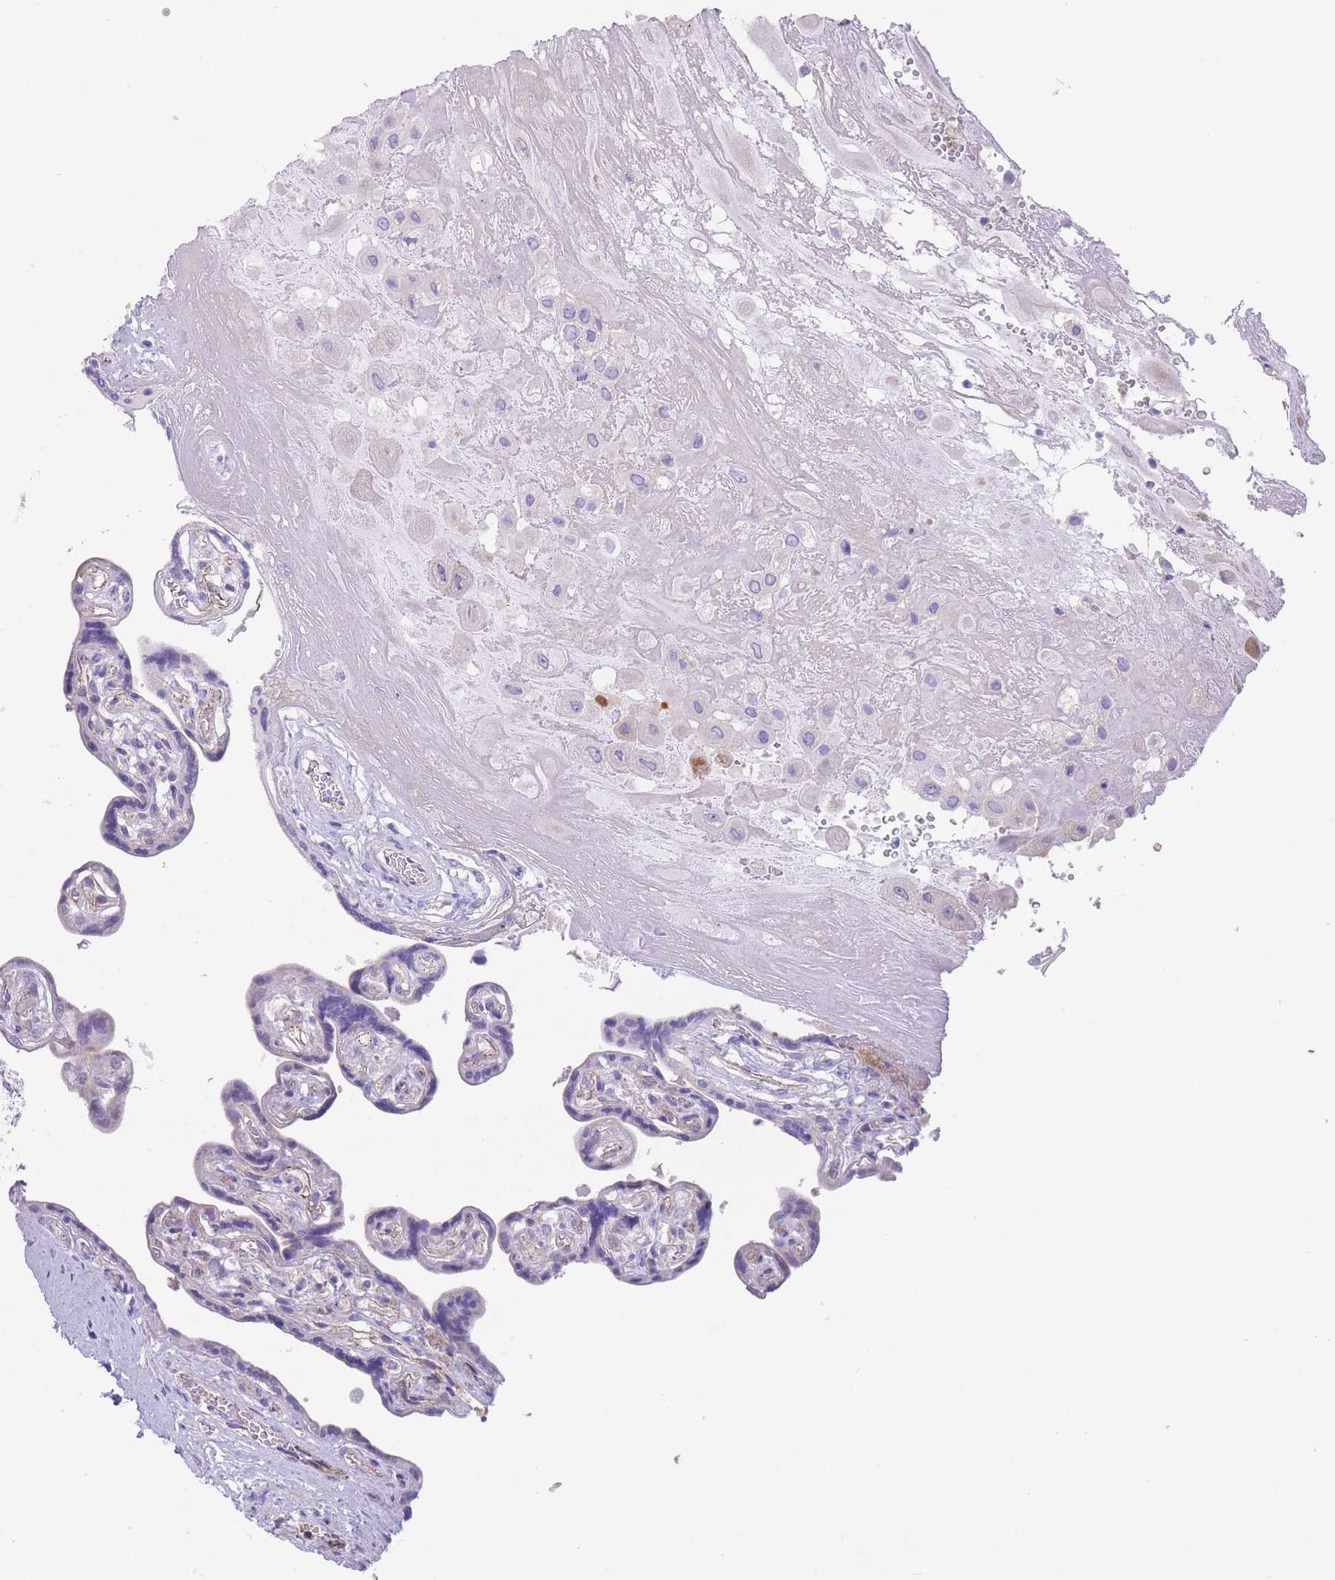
{"staining": {"intensity": "negative", "quantity": "none", "location": "none"}, "tissue": "placenta", "cell_type": "Decidual cells", "image_type": "normal", "snomed": [{"axis": "morphology", "description": "Normal tissue, NOS"}, {"axis": "topography", "description": "Placenta"}], "caption": "An immunohistochemistry (IHC) image of unremarkable placenta is shown. There is no staining in decidual cells of placenta.", "gene": "QTRT1", "patient": {"sex": "female", "age": 32}}